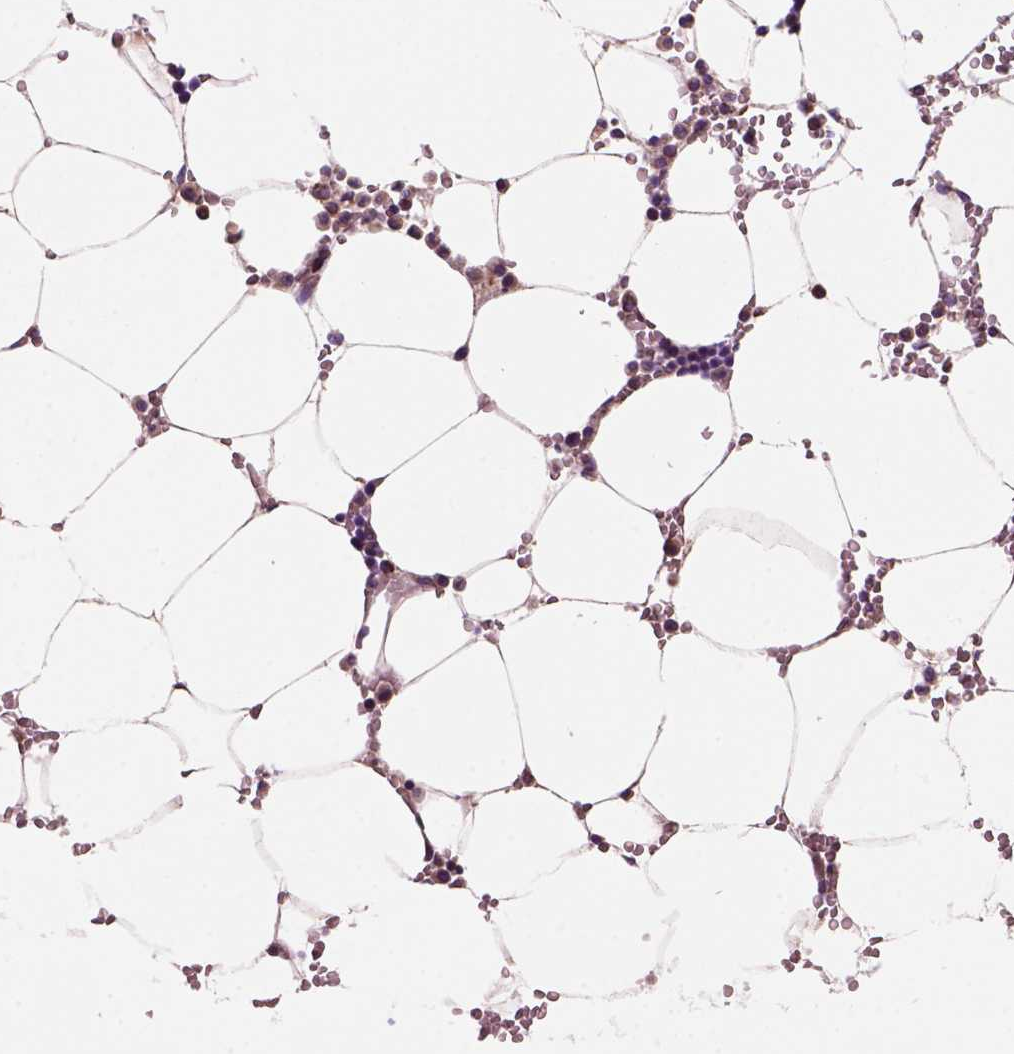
{"staining": {"intensity": "moderate", "quantity": "<25%", "location": "cytoplasmic/membranous"}, "tissue": "bone marrow", "cell_type": "Hematopoietic cells", "image_type": "normal", "snomed": [{"axis": "morphology", "description": "Normal tissue, NOS"}, {"axis": "topography", "description": "Bone marrow"}], "caption": "Protein staining of unremarkable bone marrow demonstrates moderate cytoplasmic/membranous staining in approximately <25% of hematopoietic cells.", "gene": "WARS2", "patient": {"sex": "female", "age": 52}}